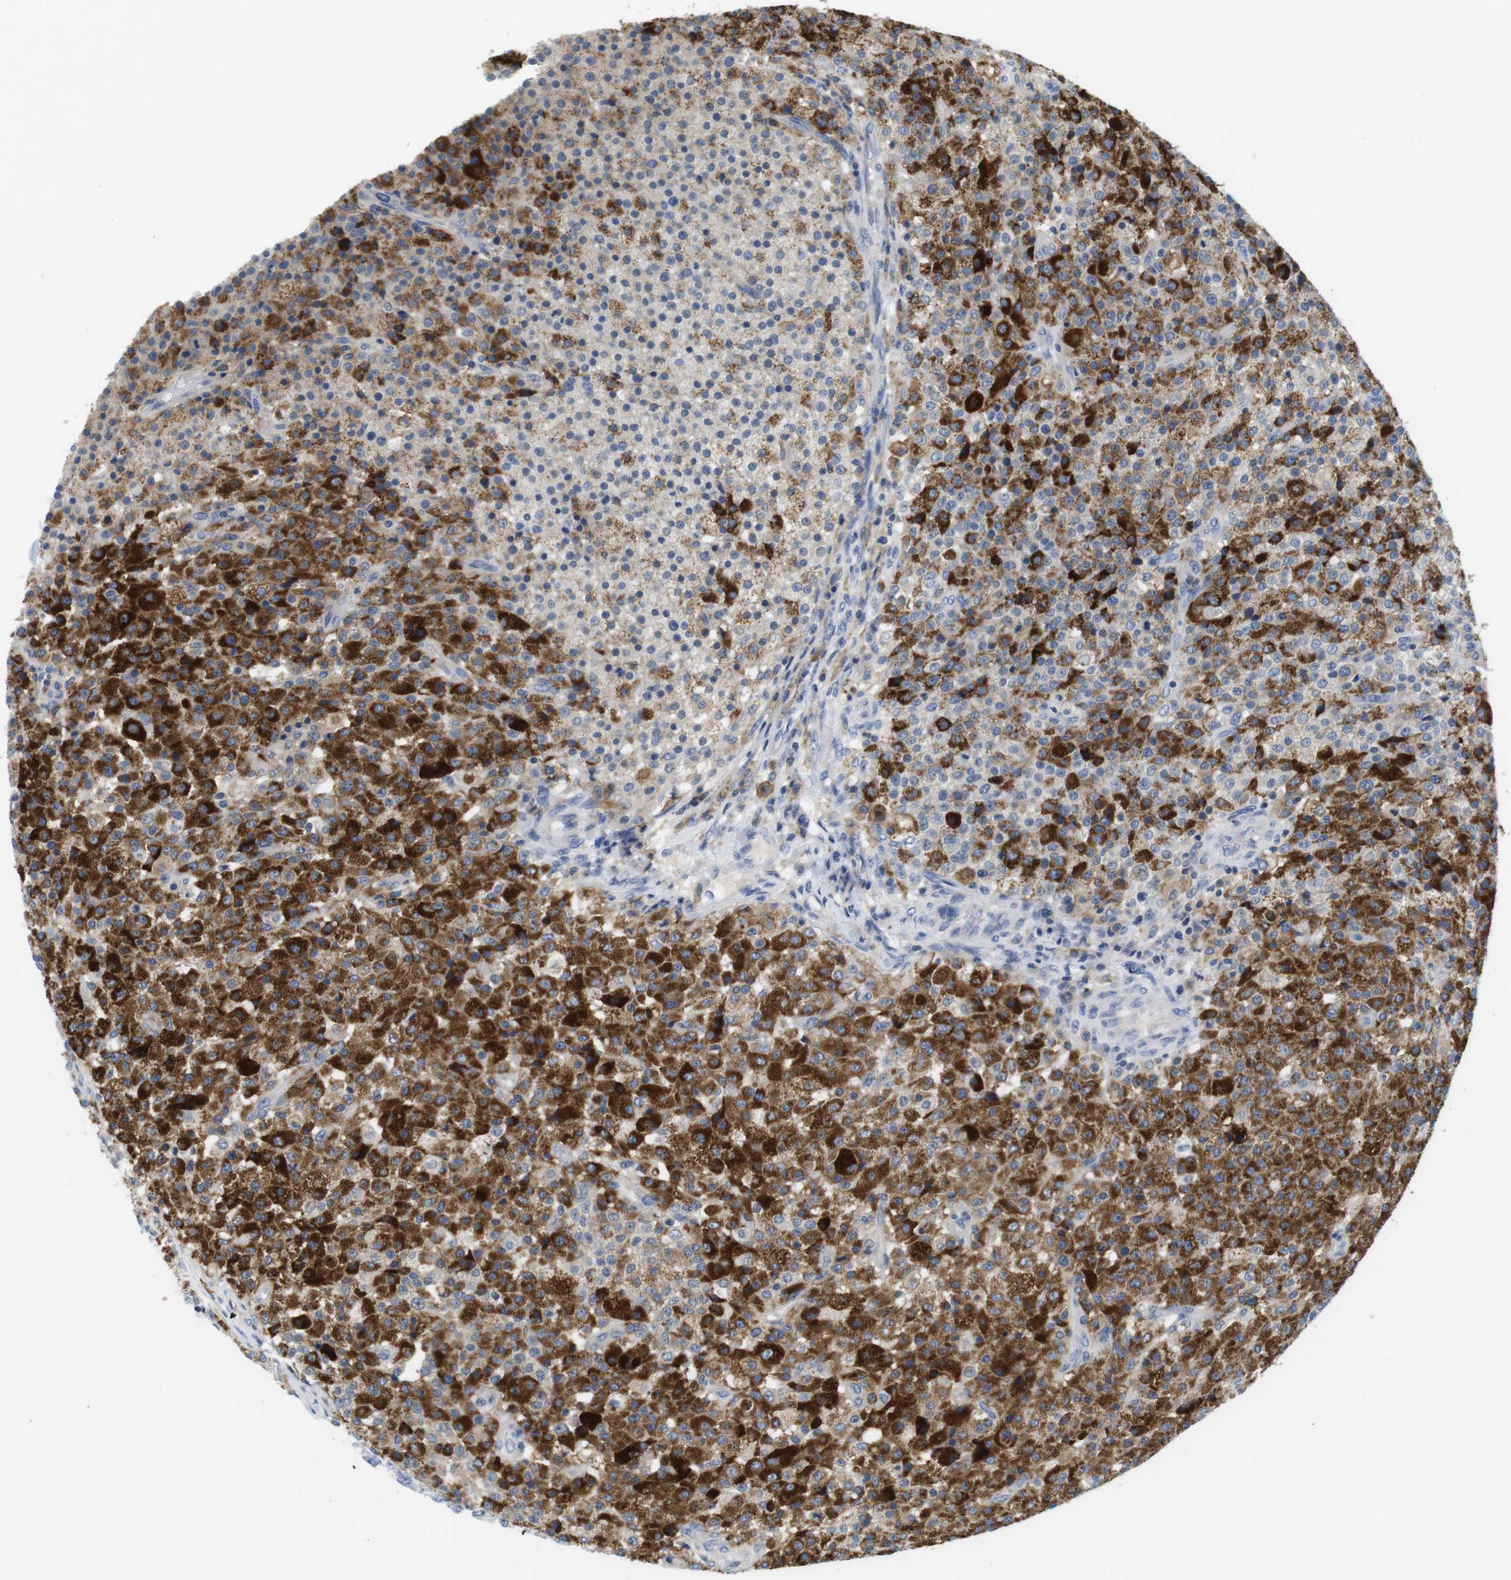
{"staining": {"intensity": "strong", "quantity": "25%-75%", "location": "cytoplasmic/membranous"}, "tissue": "testis cancer", "cell_type": "Tumor cells", "image_type": "cancer", "snomed": [{"axis": "morphology", "description": "Seminoma, NOS"}, {"axis": "topography", "description": "Testis"}], "caption": "The immunohistochemical stain shows strong cytoplasmic/membranous staining in tumor cells of seminoma (testis) tissue. Nuclei are stained in blue.", "gene": "CNGA2", "patient": {"sex": "male", "age": 59}}